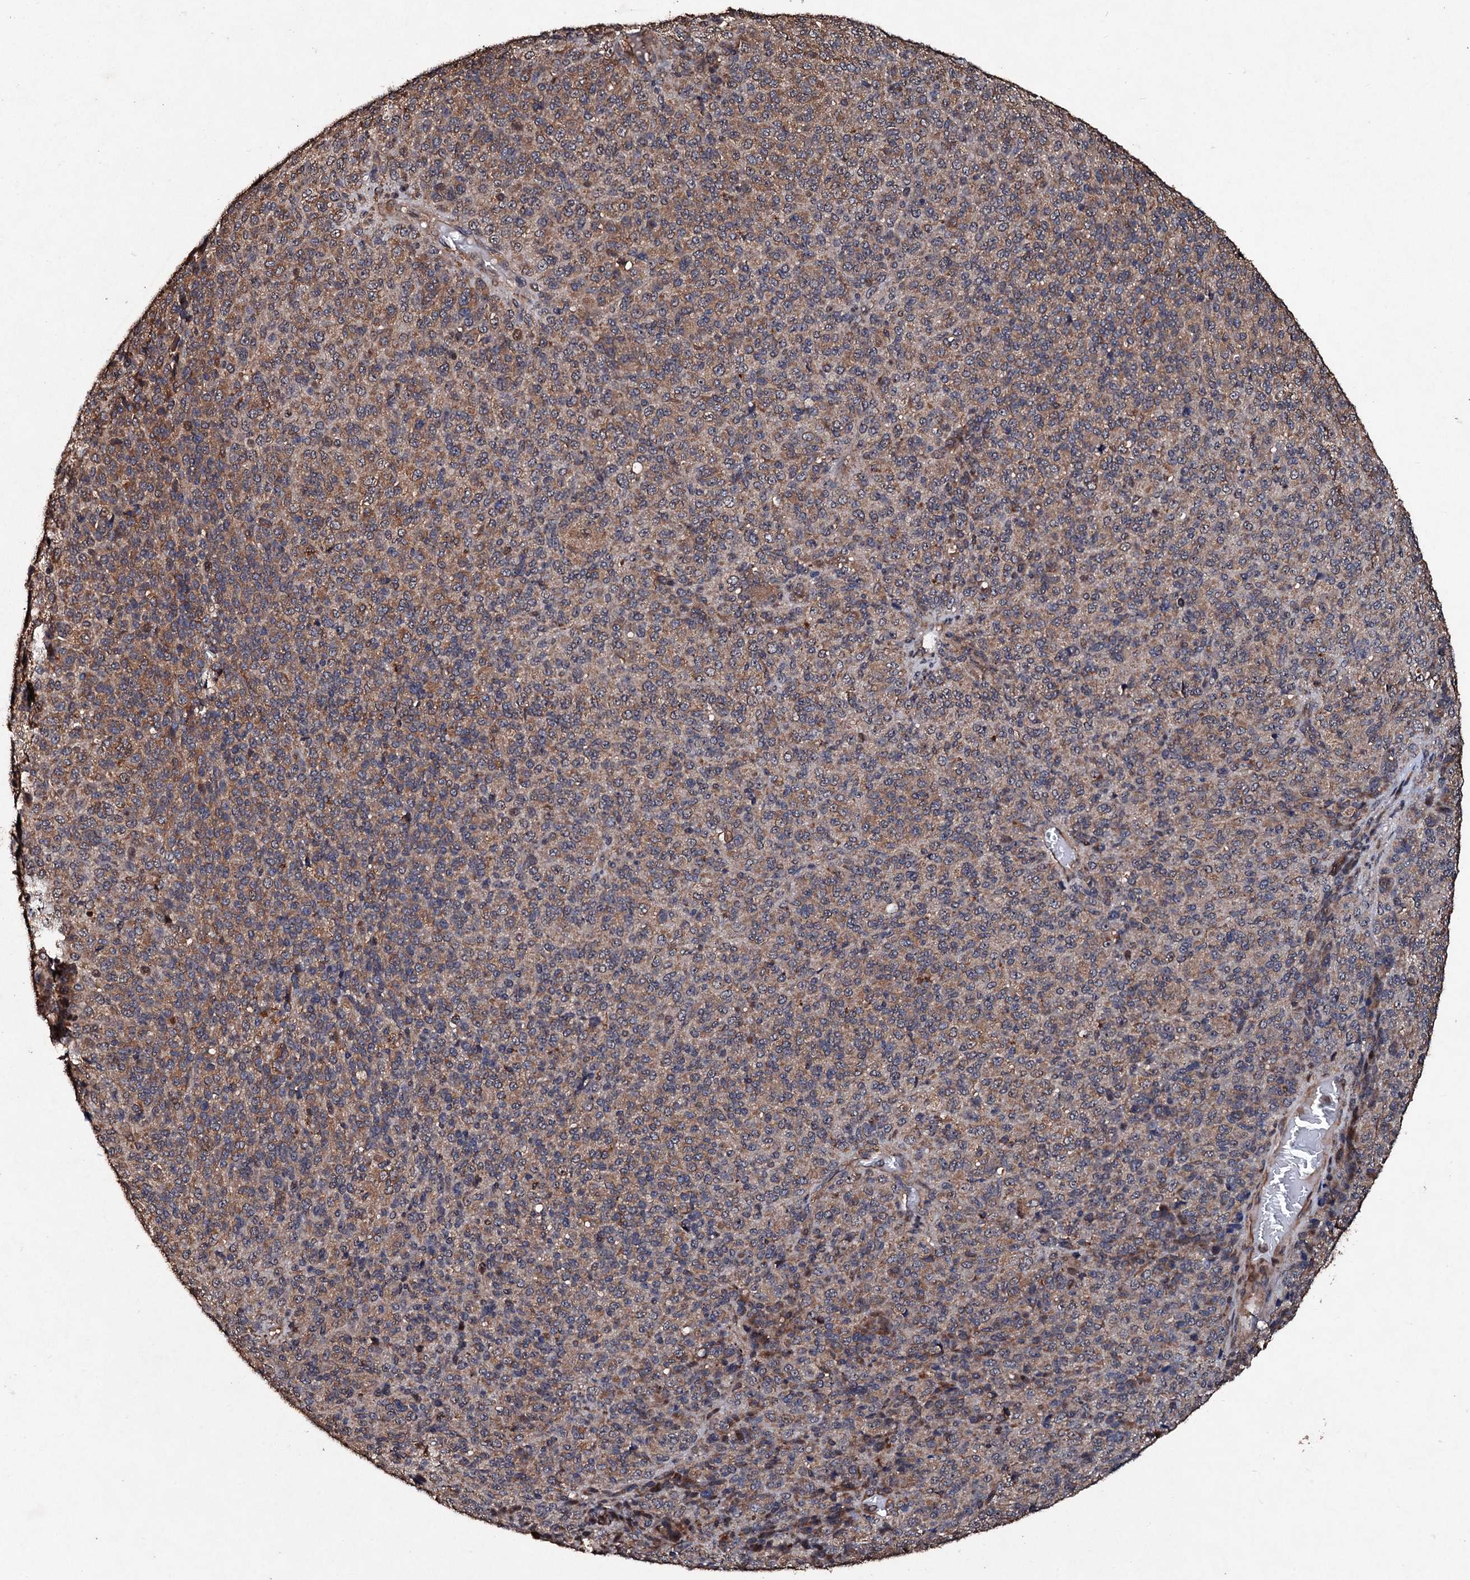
{"staining": {"intensity": "moderate", "quantity": ">75%", "location": "cytoplasmic/membranous"}, "tissue": "melanoma", "cell_type": "Tumor cells", "image_type": "cancer", "snomed": [{"axis": "morphology", "description": "Malignant melanoma, Metastatic site"}, {"axis": "topography", "description": "Brain"}], "caption": "This is an image of immunohistochemistry (IHC) staining of melanoma, which shows moderate expression in the cytoplasmic/membranous of tumor cells.", "gene": "KERA", "patient": {"sex": "female", "age": 56}}